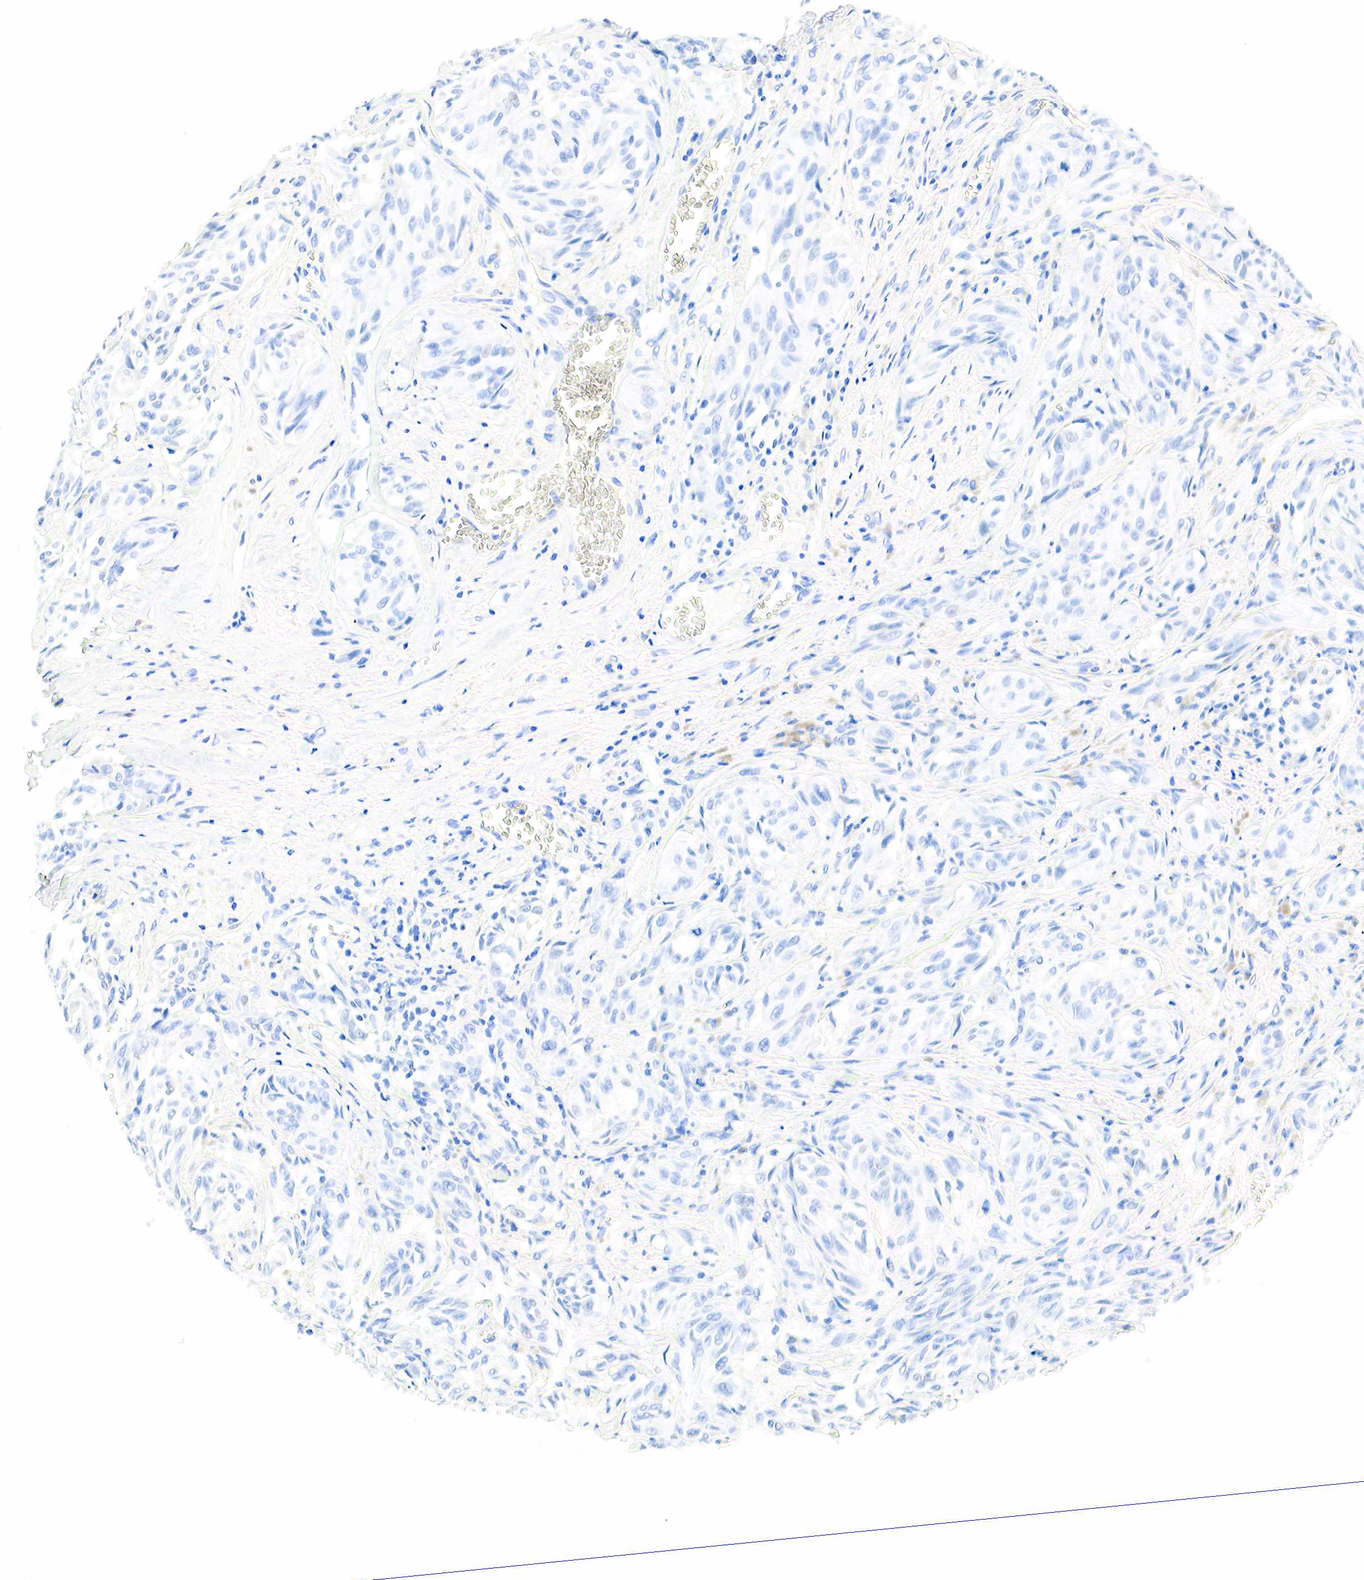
{"staining": {"intensity": "negative", "quantity": "none", "location": "none"}, "tissue": "melanoma", "cell_type": "Tumor cells", "image_type": "cancer", "snomed": [{"axis": "morphology", "description": "Malignant melanoma, NOS"}, {"axis": "topography", "description": "Skin"}], "caption": "Immunohistochemistry (IHC) histopathology image of neoplastic tissue: melanoma stained with DAB shows no significant protein expression in tumor cells. Brightfield microscopy of immunohistochemistry stained with DAB (3,3'-diaminobenzidine) (brown) and hematoxylin (blue), captured at high magnification.", "gene": "PTH", "patient": {"sex": "male", "age": 54}}